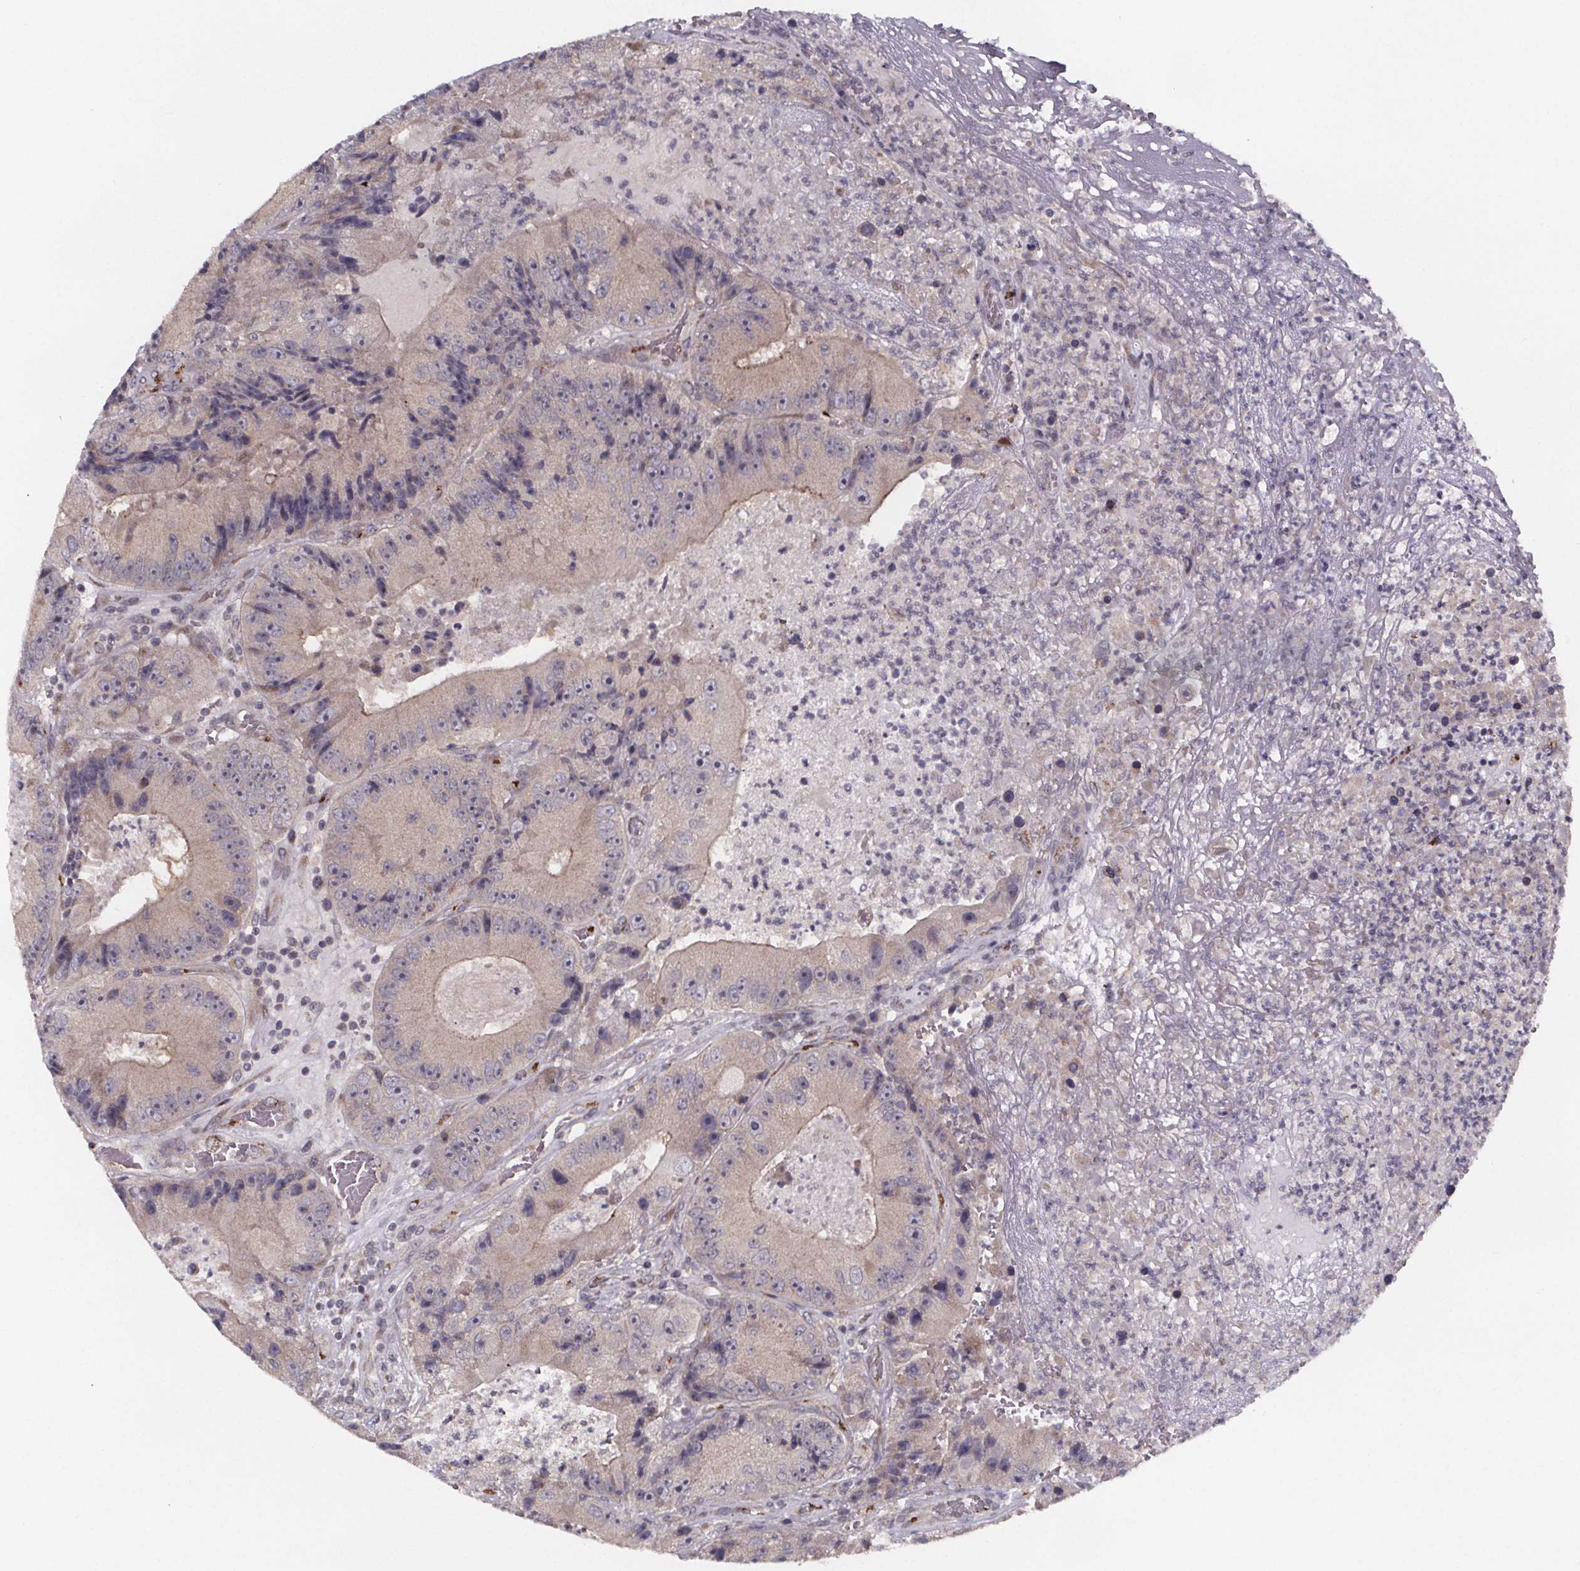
{"staining": {"intensity": "moderate", "quantity": "<25%", "location": "cytoplasmic/membranous"}, "tissue": "colorectal cancer", "cell_type": "Tumor cells", "image_type": "cancer", "snomed": [{"axis": "morphology", "description": "Adenocarcinoma, NOS"}, {"axis": "topography", "description": "Colon"}], "caption": "Protein analysis of colorectal cancer (adenocarcinoma) tissue demonstrates moderate cytoplasmic/membranous expression in approximately <25% of tumor cells.", "gene": "NDST1", "patient": {"sex": "female", "age": 86}}